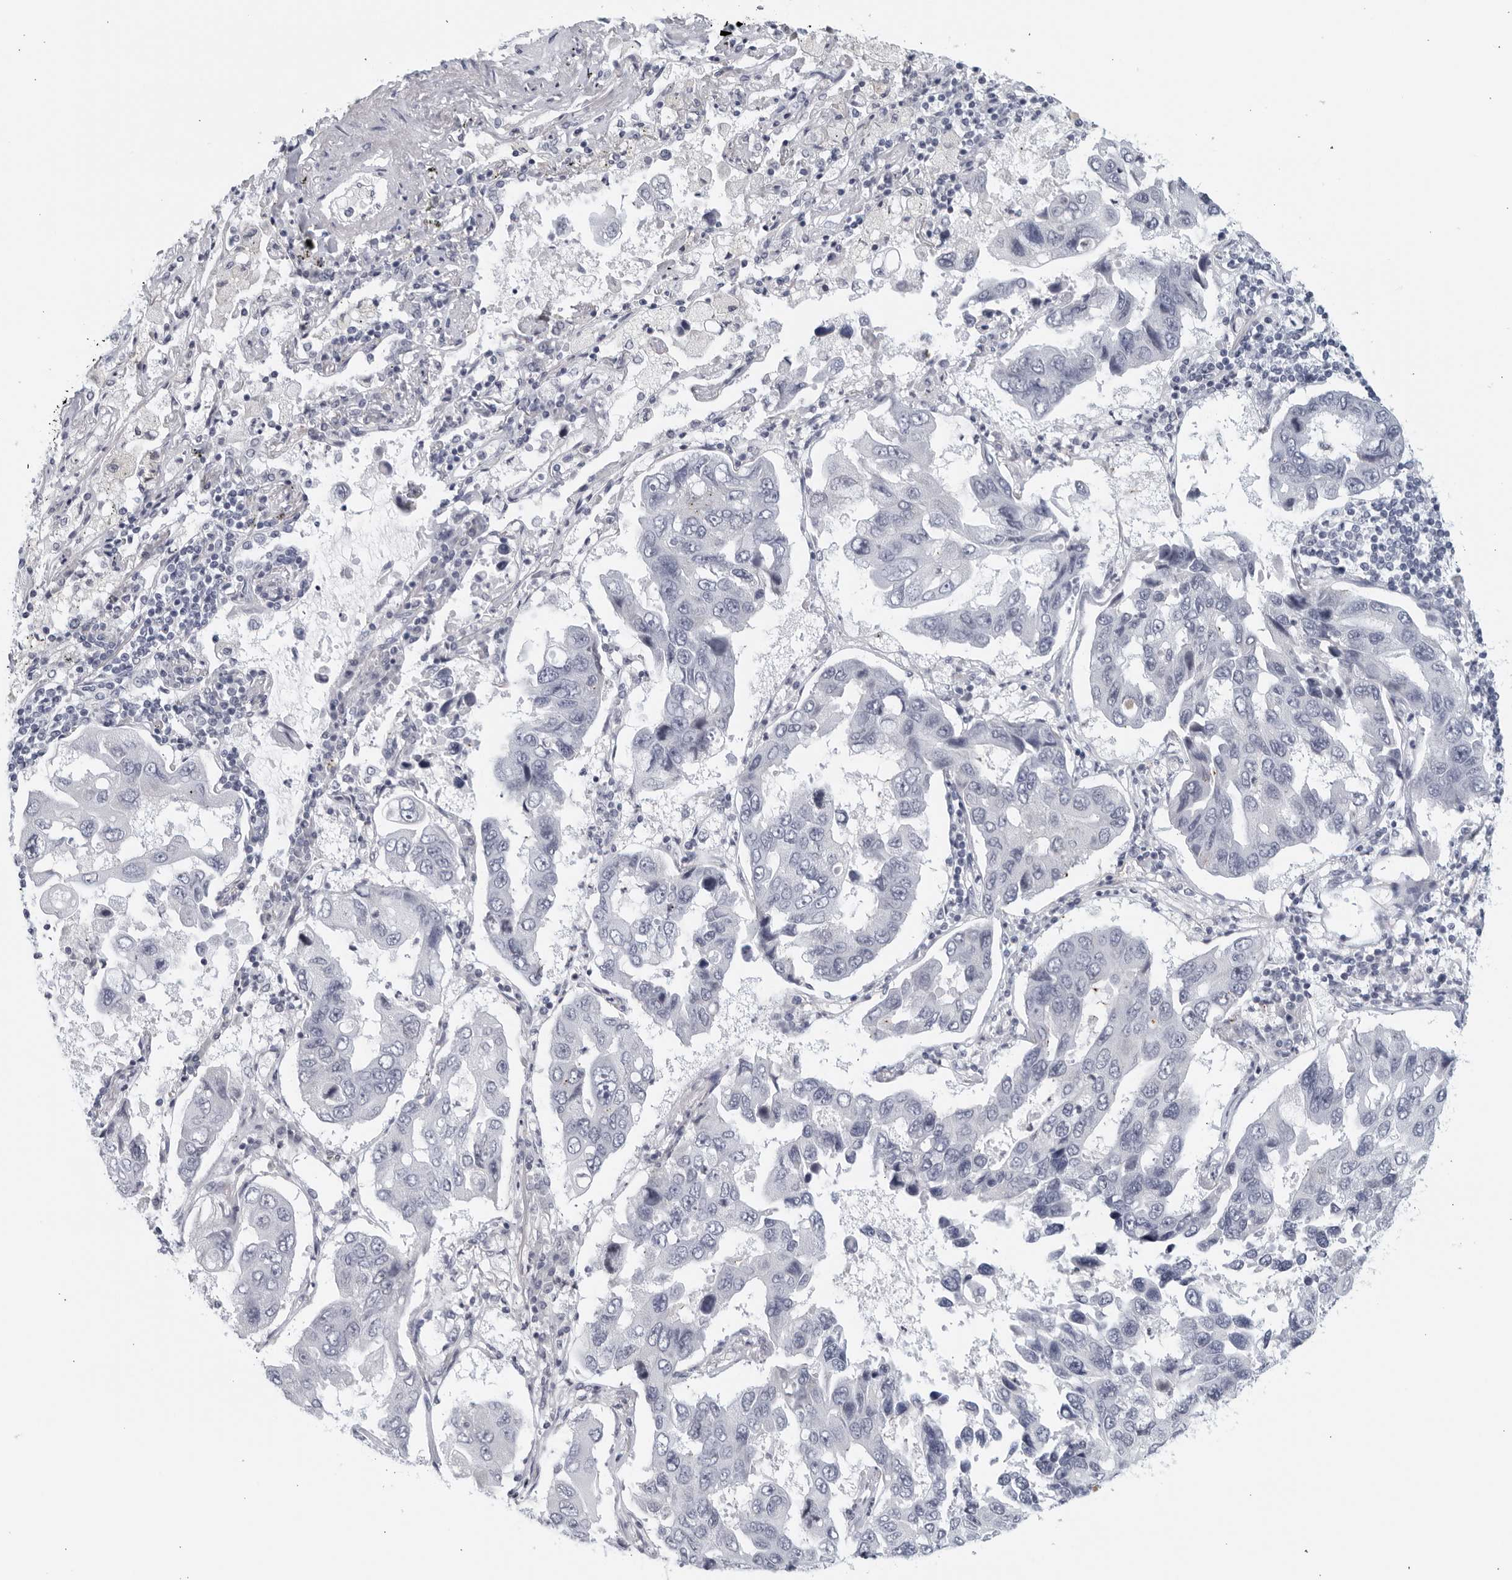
{"staining": {"intensity": "negative", "quantity": "none", "location": "none"}, "tissue": "lung cancer", "cell_type": "Tumor cells", "image_type": "cancer", "snomed": [{"axis": "morphology", "description": "Adenocarcinoma, NOS"}, {"axis": "topography", "description": "Lung"}], "caption": "Immunohistochemical staining of adenocarcinoma (lung) exhibits no significant expression in tumor cells. Nuclei are stained in blue.", "gene": "MATN1", "patient": {"sex": "male", "age": 64}}